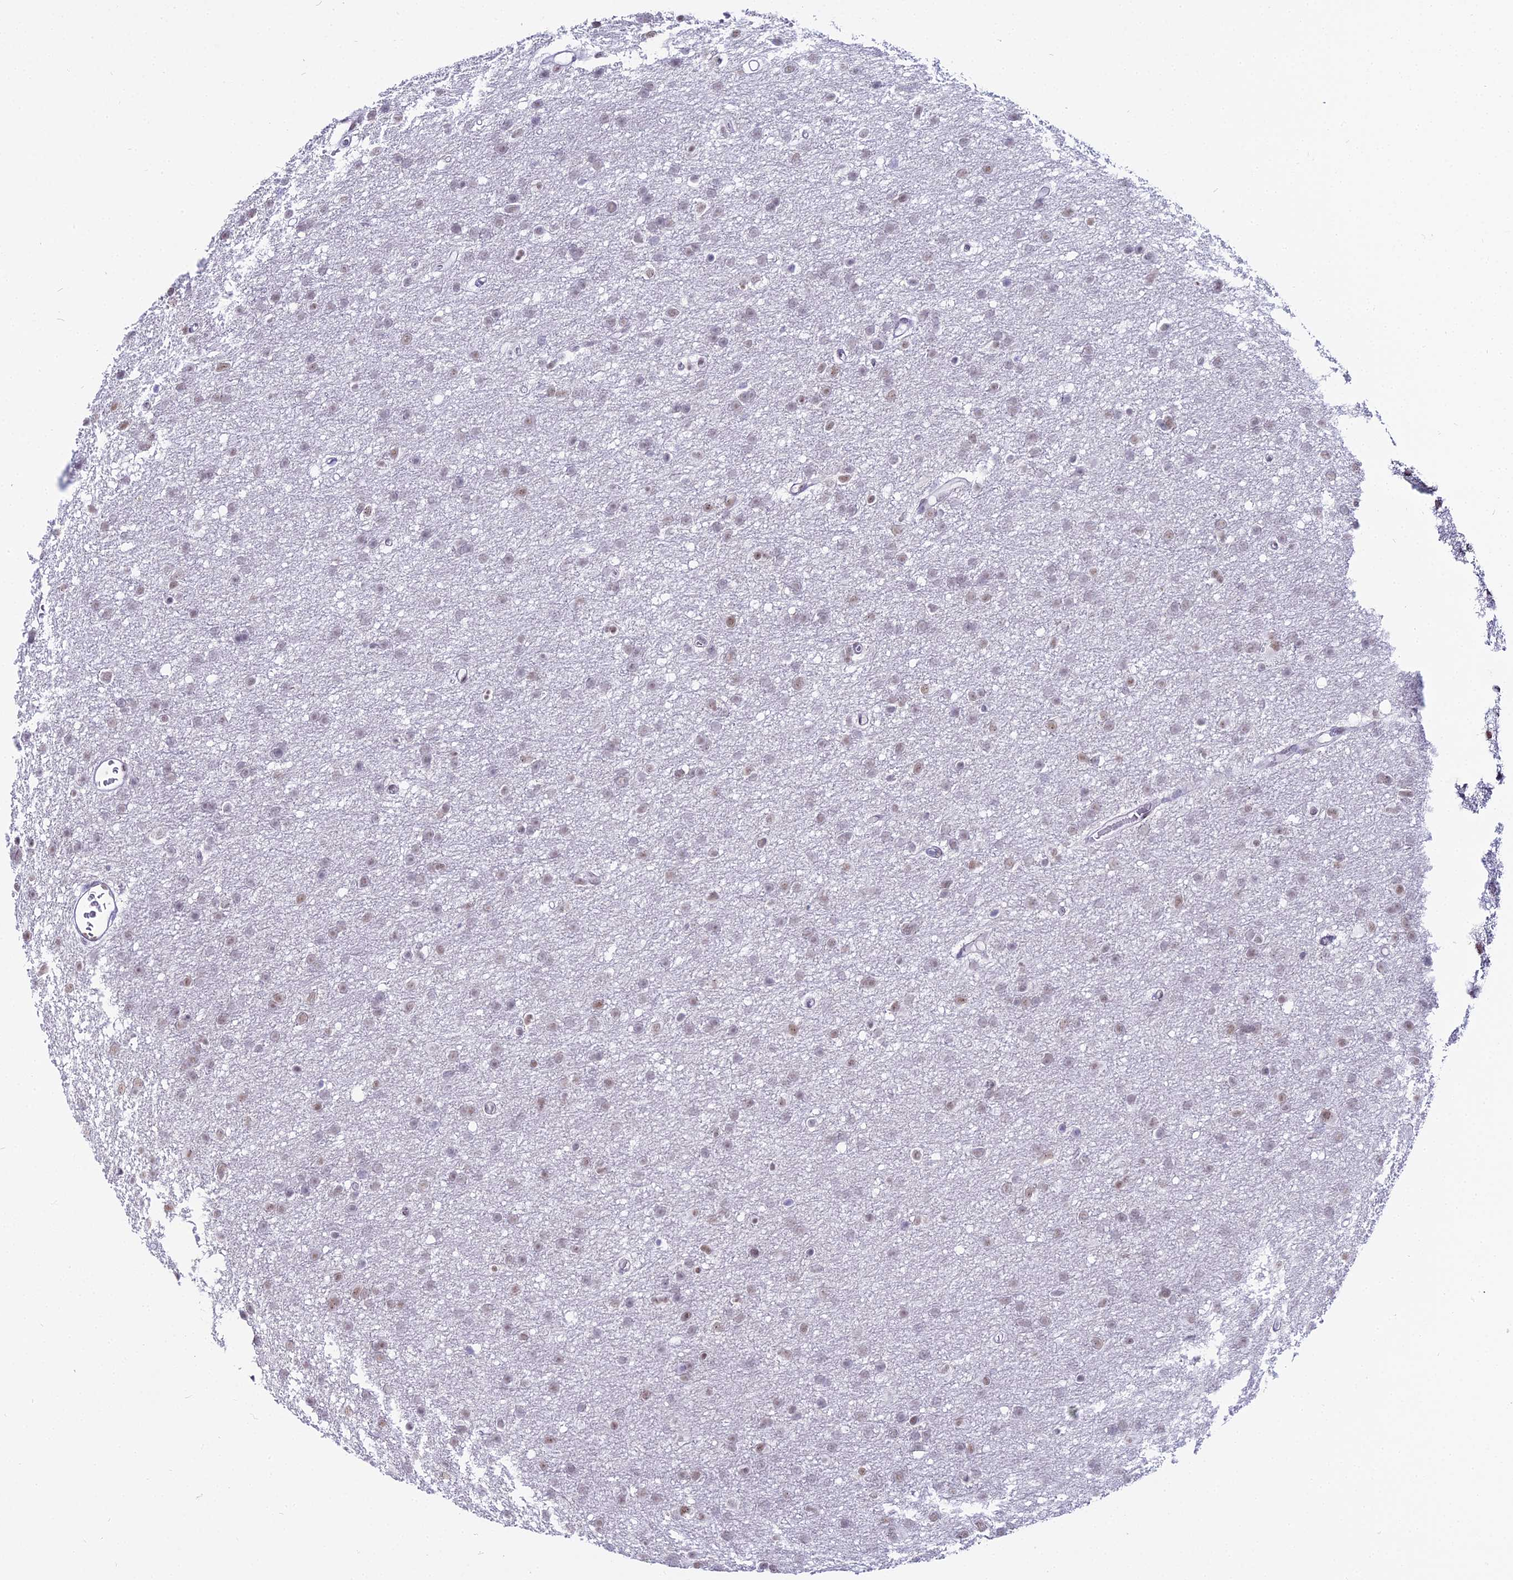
{"staining": {"intensity": "weak", "quantity": "<25%", "location": "nuclear"}, "tissue": "glioma", "cell_type": "Tumor cells", "image_type": "cancer", "snomed": [{"axis": "morphology", "description": "Glioma, malignant, High grade"}, {"axis": "topography", "description": "Cerebral cortex"}], "caption": "This is a micrograph of IHC staining of glioma, which shows no expression in tumor cells.", "gene": "RBM12", "patient": {"sex": "female", "age": 36}}